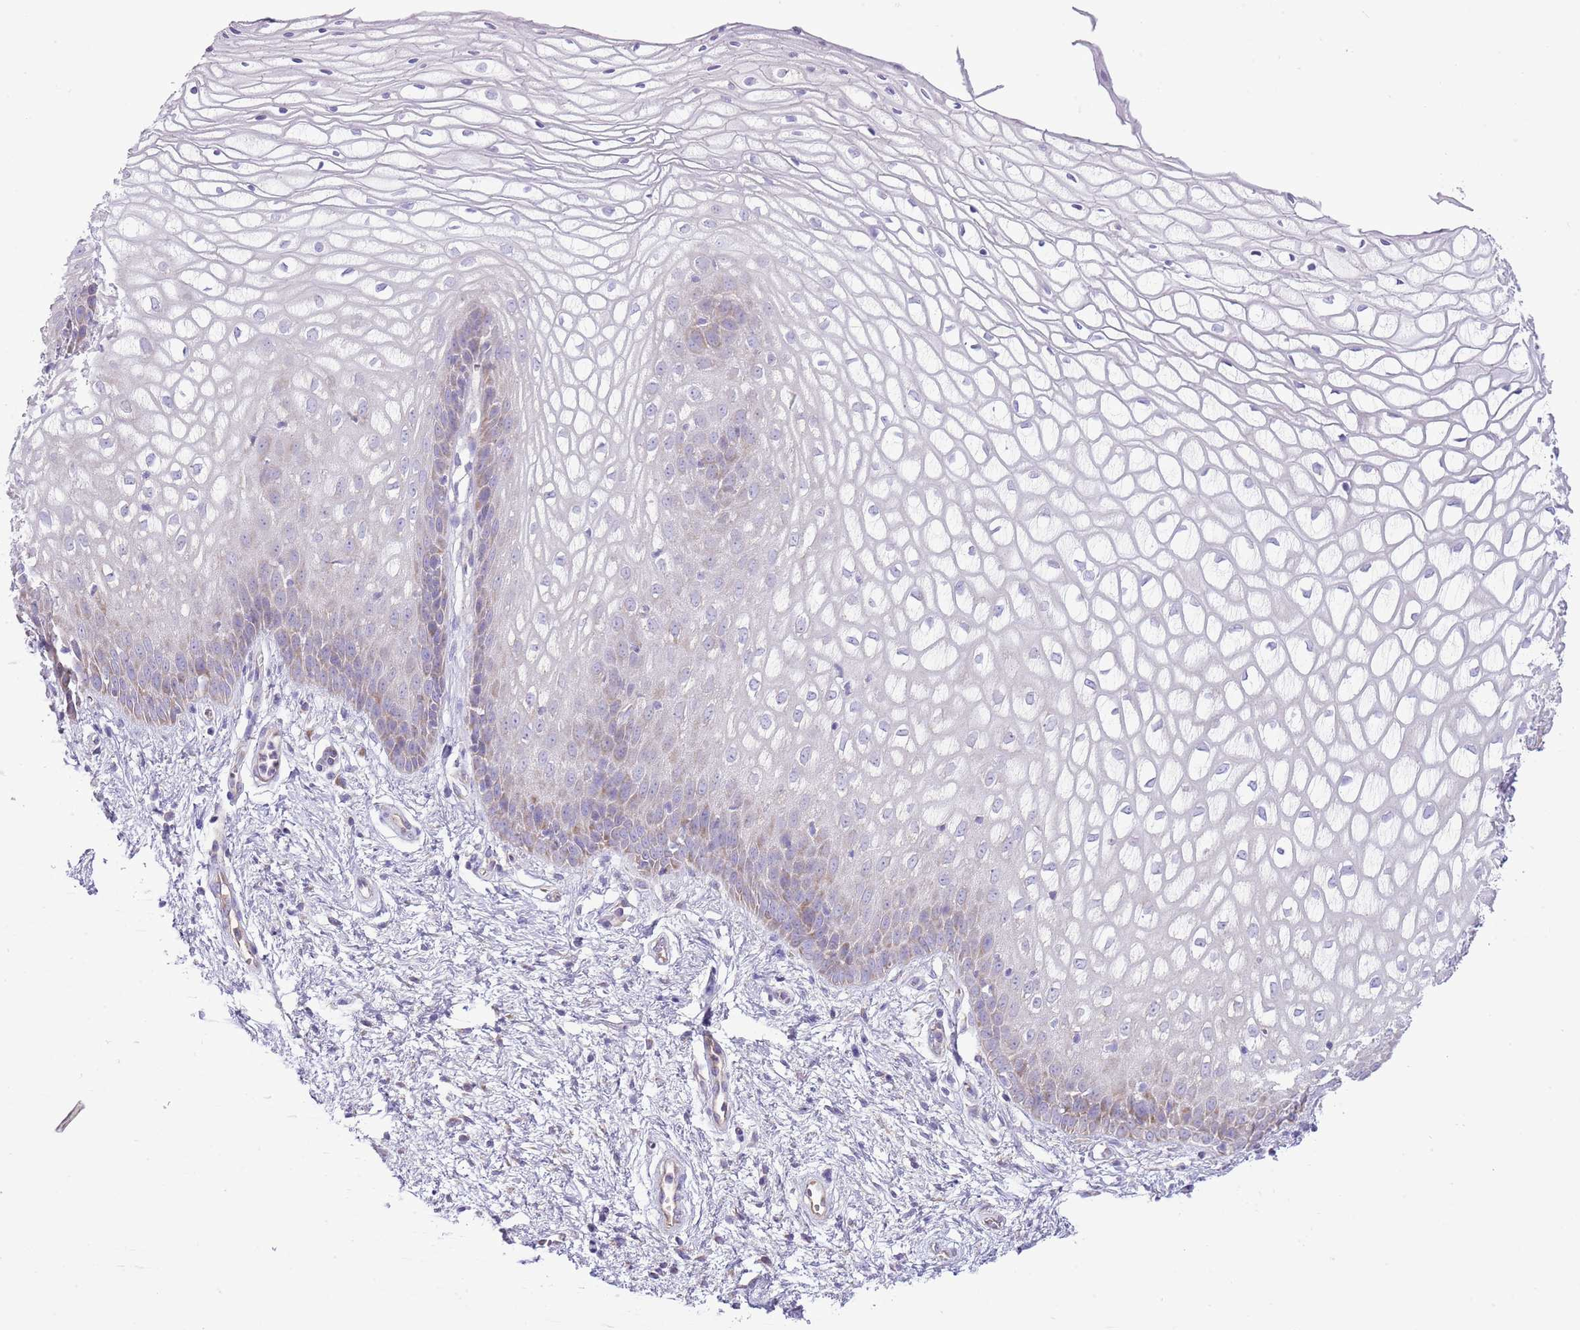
{"staining": {"intensity": "weak", "quantity": "<25%", "location": "cytoplasmic/membranous"}, "tissue": "vagina", "cell_type": "Squamous epithelial cells", "image_type": "normal", "snomed": [{"axis": "morphology", "description": "Normal tissue, NOS"}, {"axis": "topography", "description": "Vagina"}], "caption": "Normal vagina was stained to show a protein in brown. There is no significant staining in squamous epithelial cells.", "gene": "OAZ2", "patient": {"sex": "female", "age": 34}}